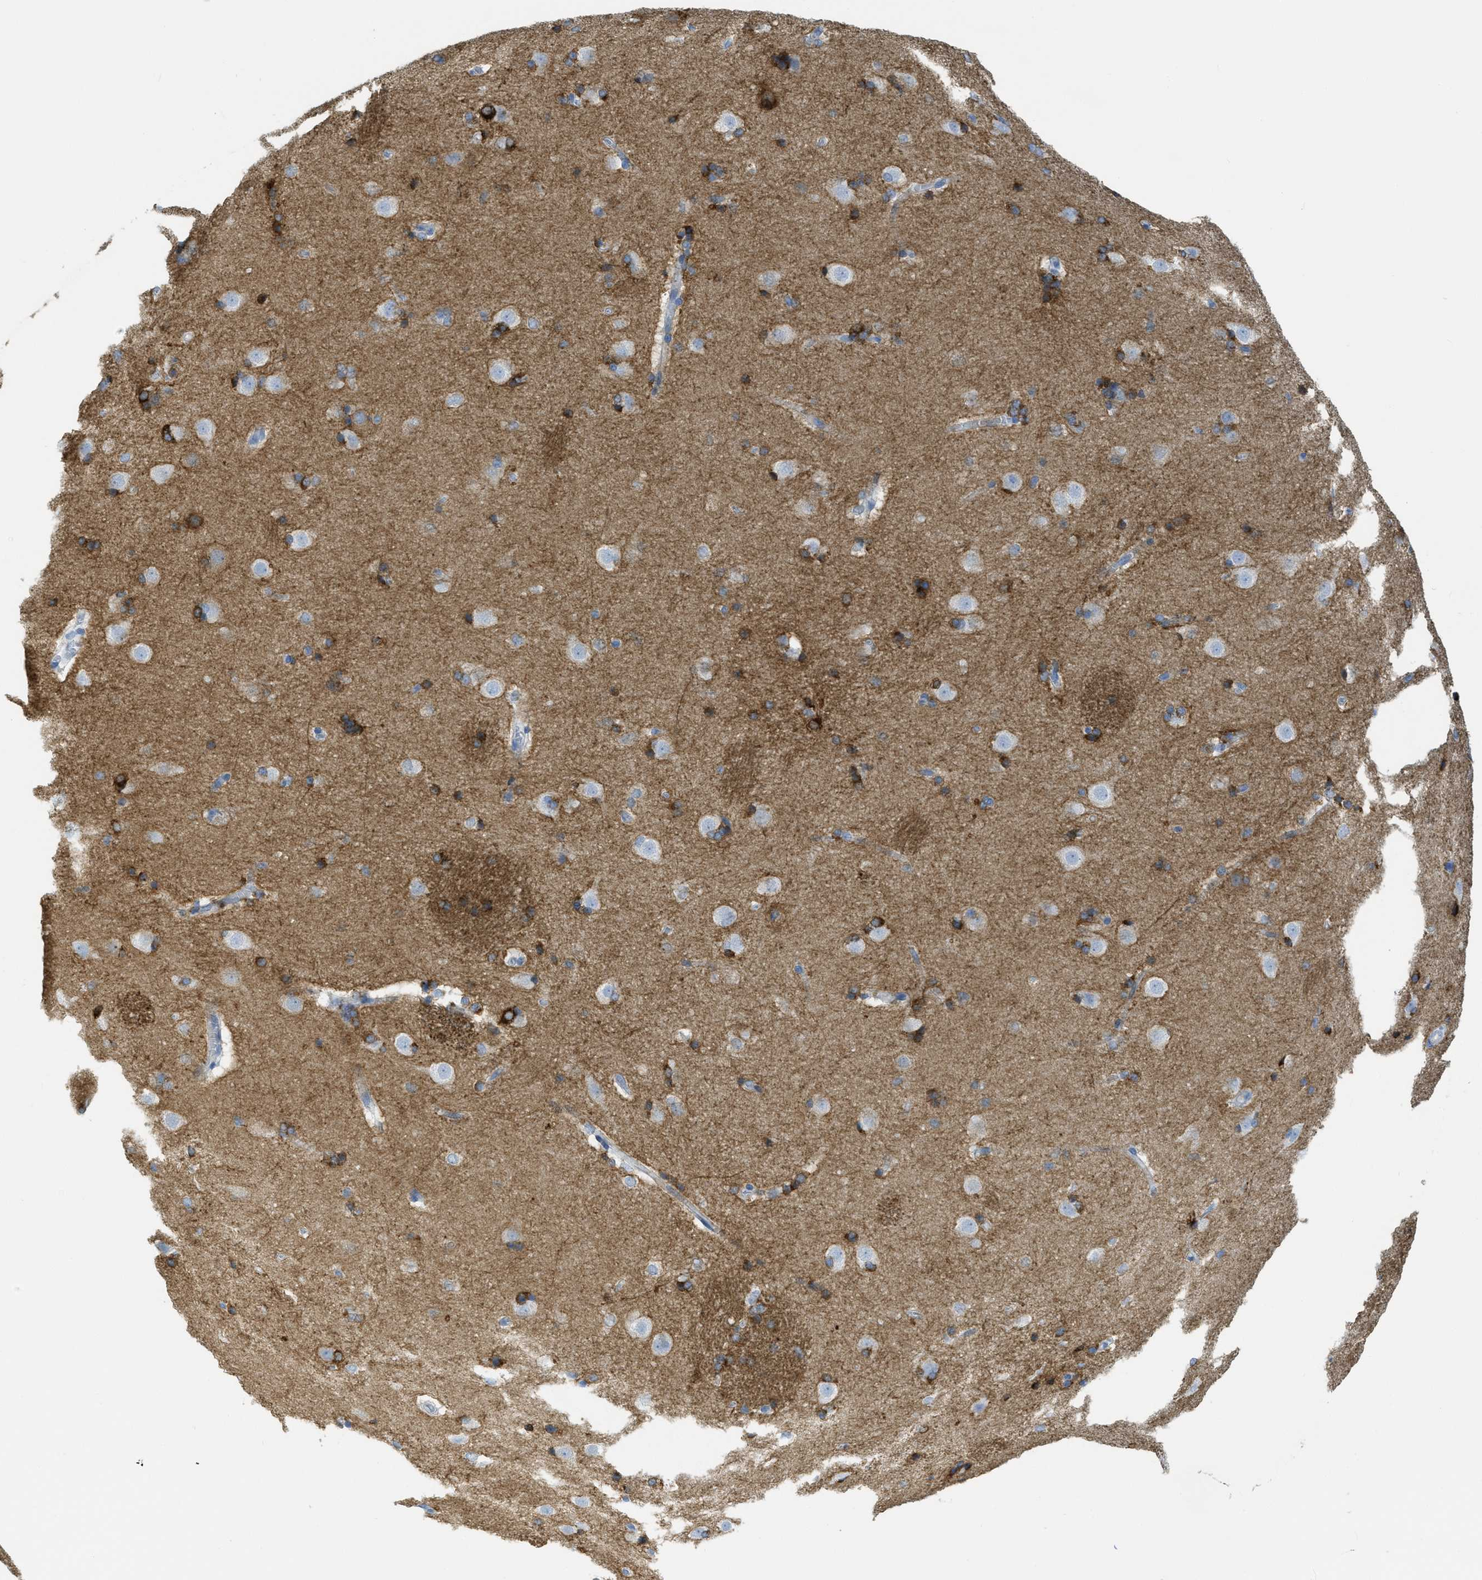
{"staining": {"intensity": "strong", "quantity": "25%-75%", "location": "cytoplasmic/membranous"}, "tissue": "caudate", "cell_type": "Glial cells", "image_type": "normal", "snomed": [{"axis": "morphology", "description": "Normal tissue, NOS"}, {"axis": "topography", "description": "Lateral ventricle wall"}], "caption": "Caudate stained with a brown dye demonstrates strong cytoplasmic/membranous positive staining in approximately 25%-75% of glial cells.", "gene": "CNNM4", "patient": {"sex": "female", "age": 19}}